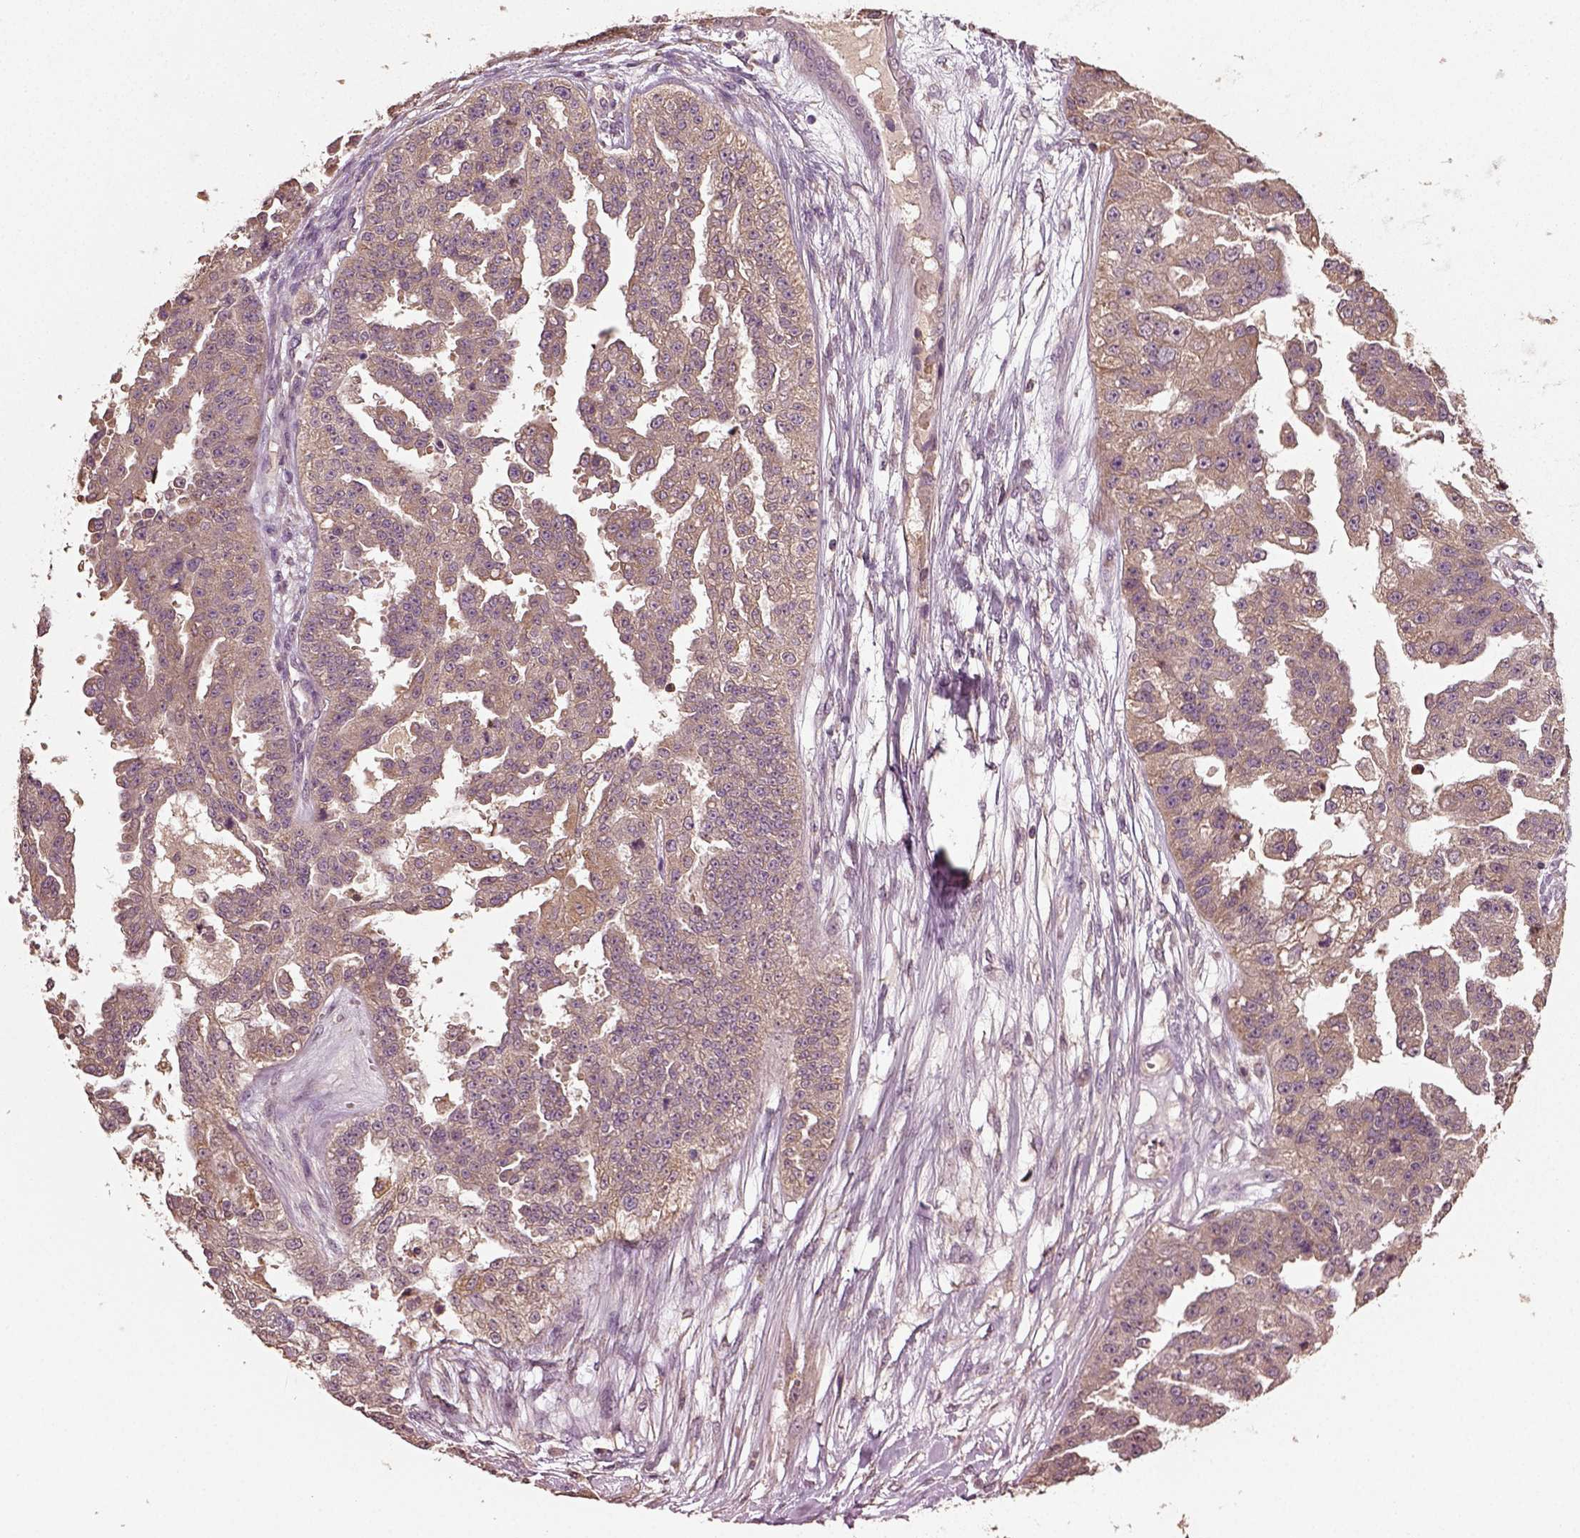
{"staining": {"intensity": "weak", "quantity": "25%-75%", "location": "cytoplasmic/membranous"}, "tissue": "ovarian cancer", "cell_type": "Tumor cells", "image_type": "cancer", "snomed": [{"axis": "morphology", "description": "Cystadenocarcinoma, serous, NOS"}, {"axis": "topography", "description": "Ovary"}], "caption": "This is an image of IHC staining of serous cystadenocarcinoma (ovarian), which shows weak expression in the cytoplasmic/membranous of tumor cells.", "gene": "ERV3-1", "patient": {"sex": "female", "age": 58}}